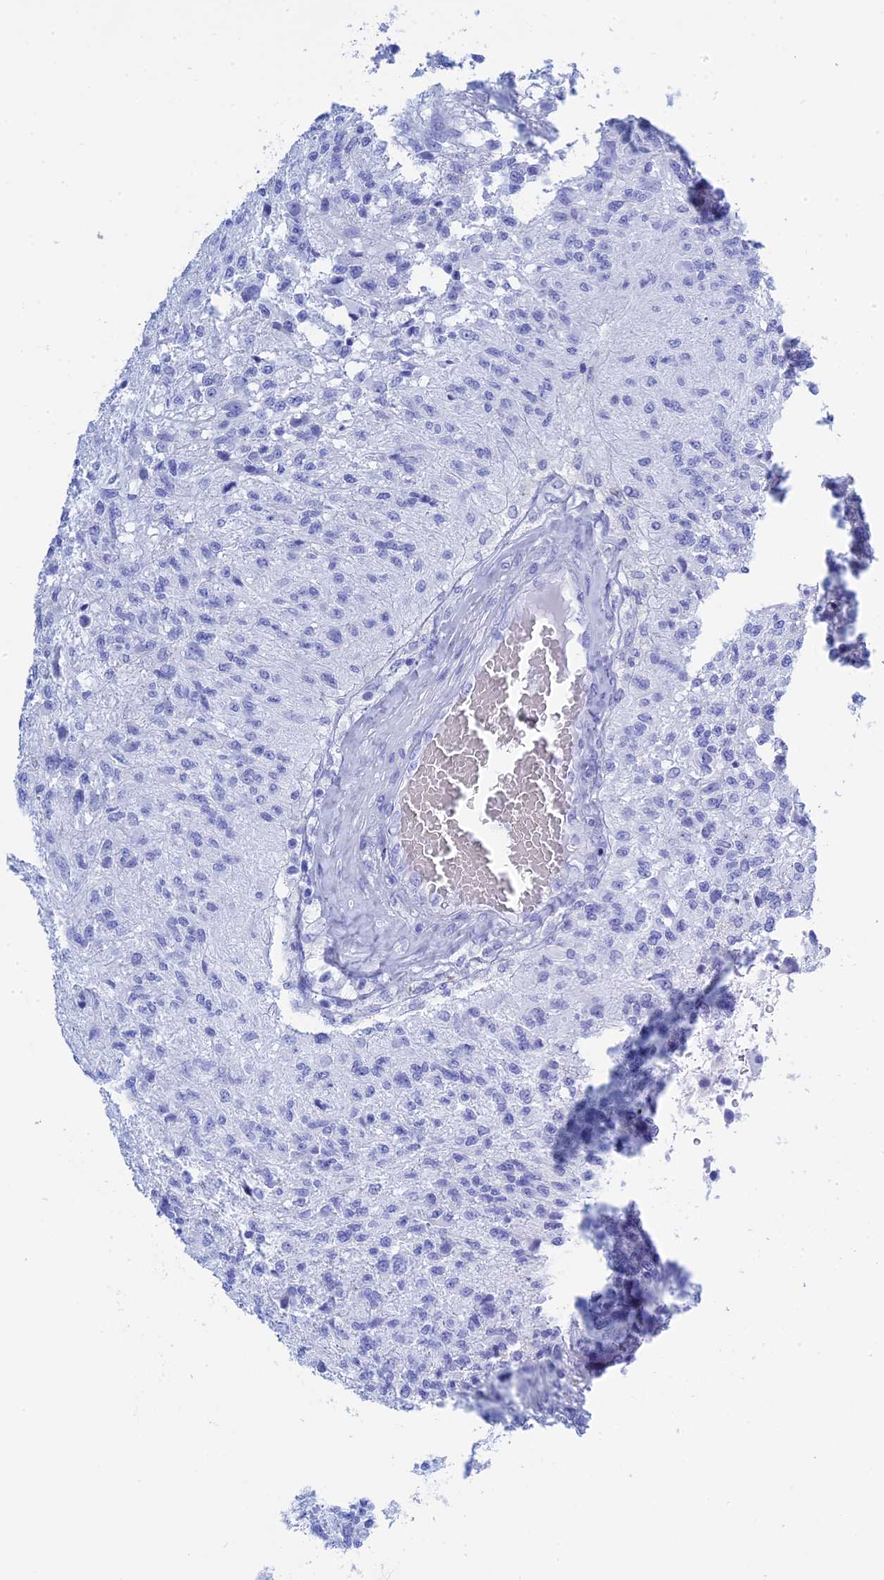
{"staining": {"intensity": "negative", "quantity": "none", "location": "none"}, "tissue": "glioma", "cell_type": "Tumor cells", "image_type": "cancer", "snomed": [{"axis": "morphology", "description": "Glioma, malignant, High grade"}, {"axis": "topography", "description": "Brain"}], "caption": "Protein analysis of malignant glioma (high-grade) reveals no significant expression in tumor cells.", "gene": "TEX101", "patient": {"sex": "male", "age": 56}}